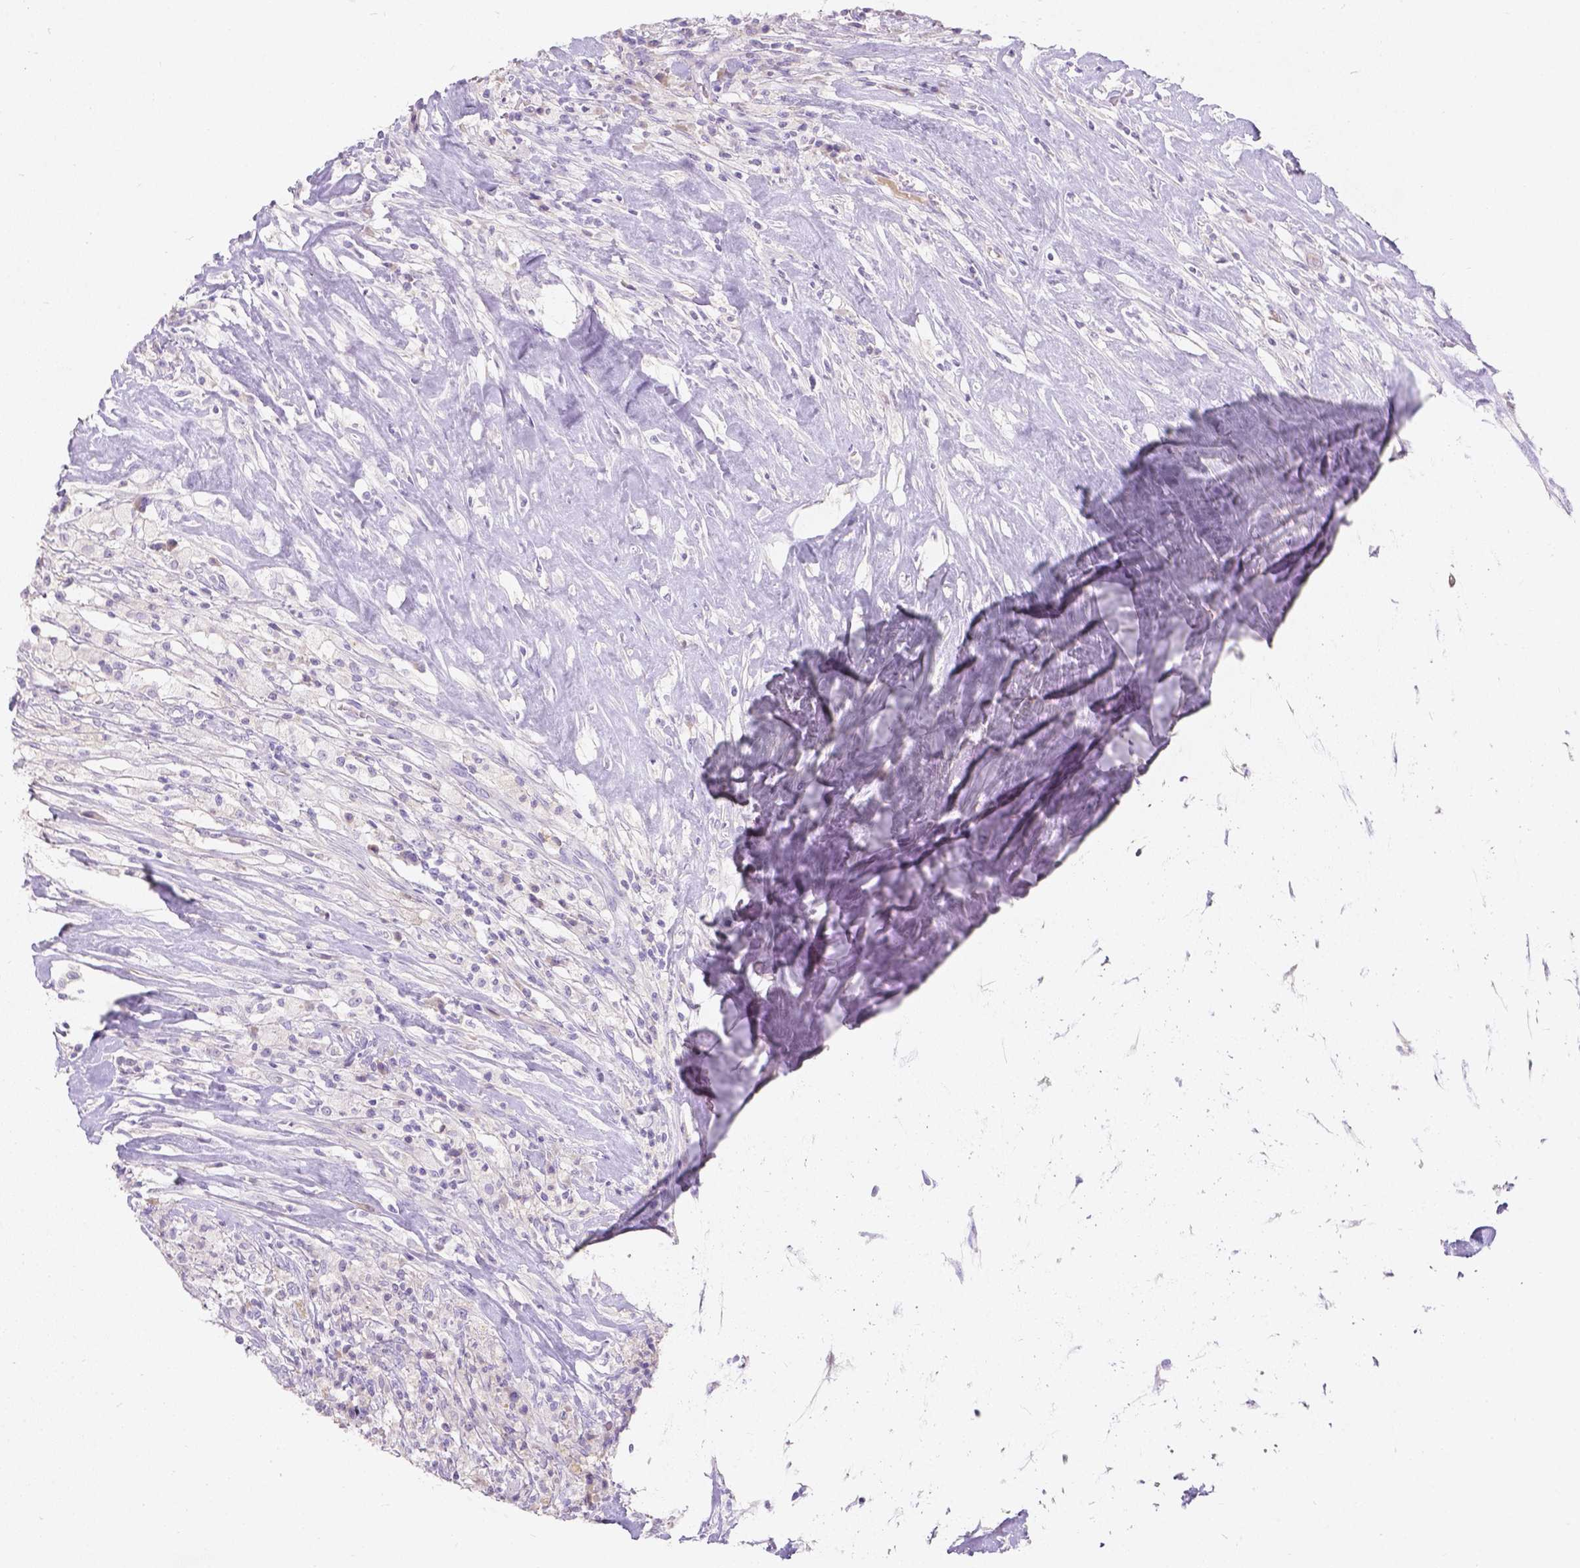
{"staining": {"intensity": "negative", "quantity": "none", "location": "none"}, "tissue": "testis cancer", "cell_type": "Tumor cells", "image_type": "cancer", "snomed": [{"axis": "morphology", "description": "Necrosis, NOS"}, {"axis": "morphology", "description": "Carcinoma, Embryonal, NOS"}, {"axis": "topography", "description": "Testis"}], "caption": "Immunohistochemical staining of testis cancer (embryonal carcinoma) reveals no significant staining in tumor cells.", "gene": "GAL3ST2", "patient": {"sex": "male", "age": 19}}